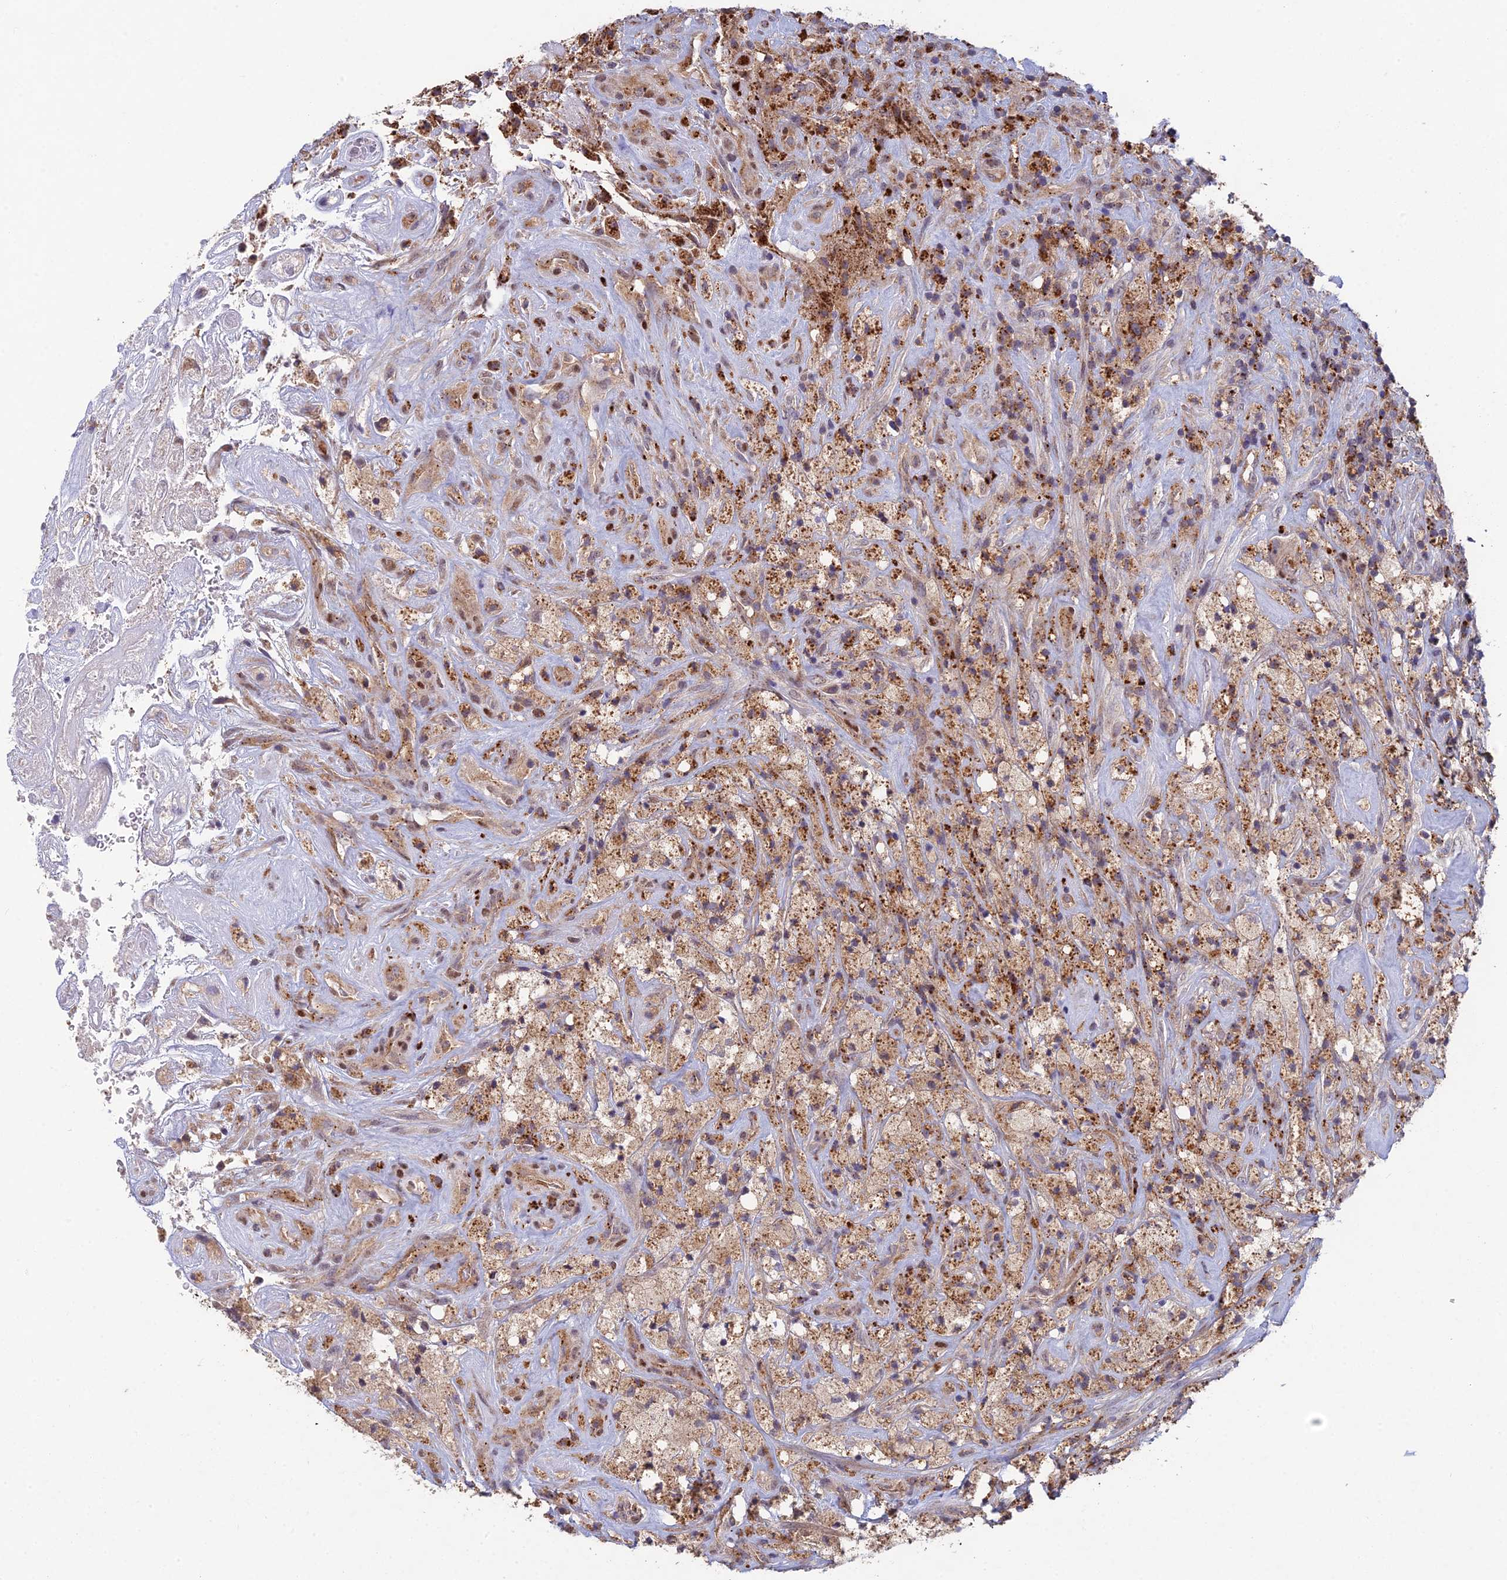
{"staining": {"intensity": "moderate", "quantity": ">75%", "location": "cytoplasmic/membranous"}, "tissue": "glioma", "cell_type": "Tumor cells", "image_type": "cancer", "snomed": [{"axis": "morphology", "description": "Glioma, malignant, High grade"}, {"axis": "topography", "description": "Brain"}], "caption": "Immunohistochemistry (DAB) staining of glioma reveals moderate cytoplasmic/membranous protein positivity in about >75% of tumor cells.", "gene": "FOXS1", "patient": {"sex": "male", "age": 69}}